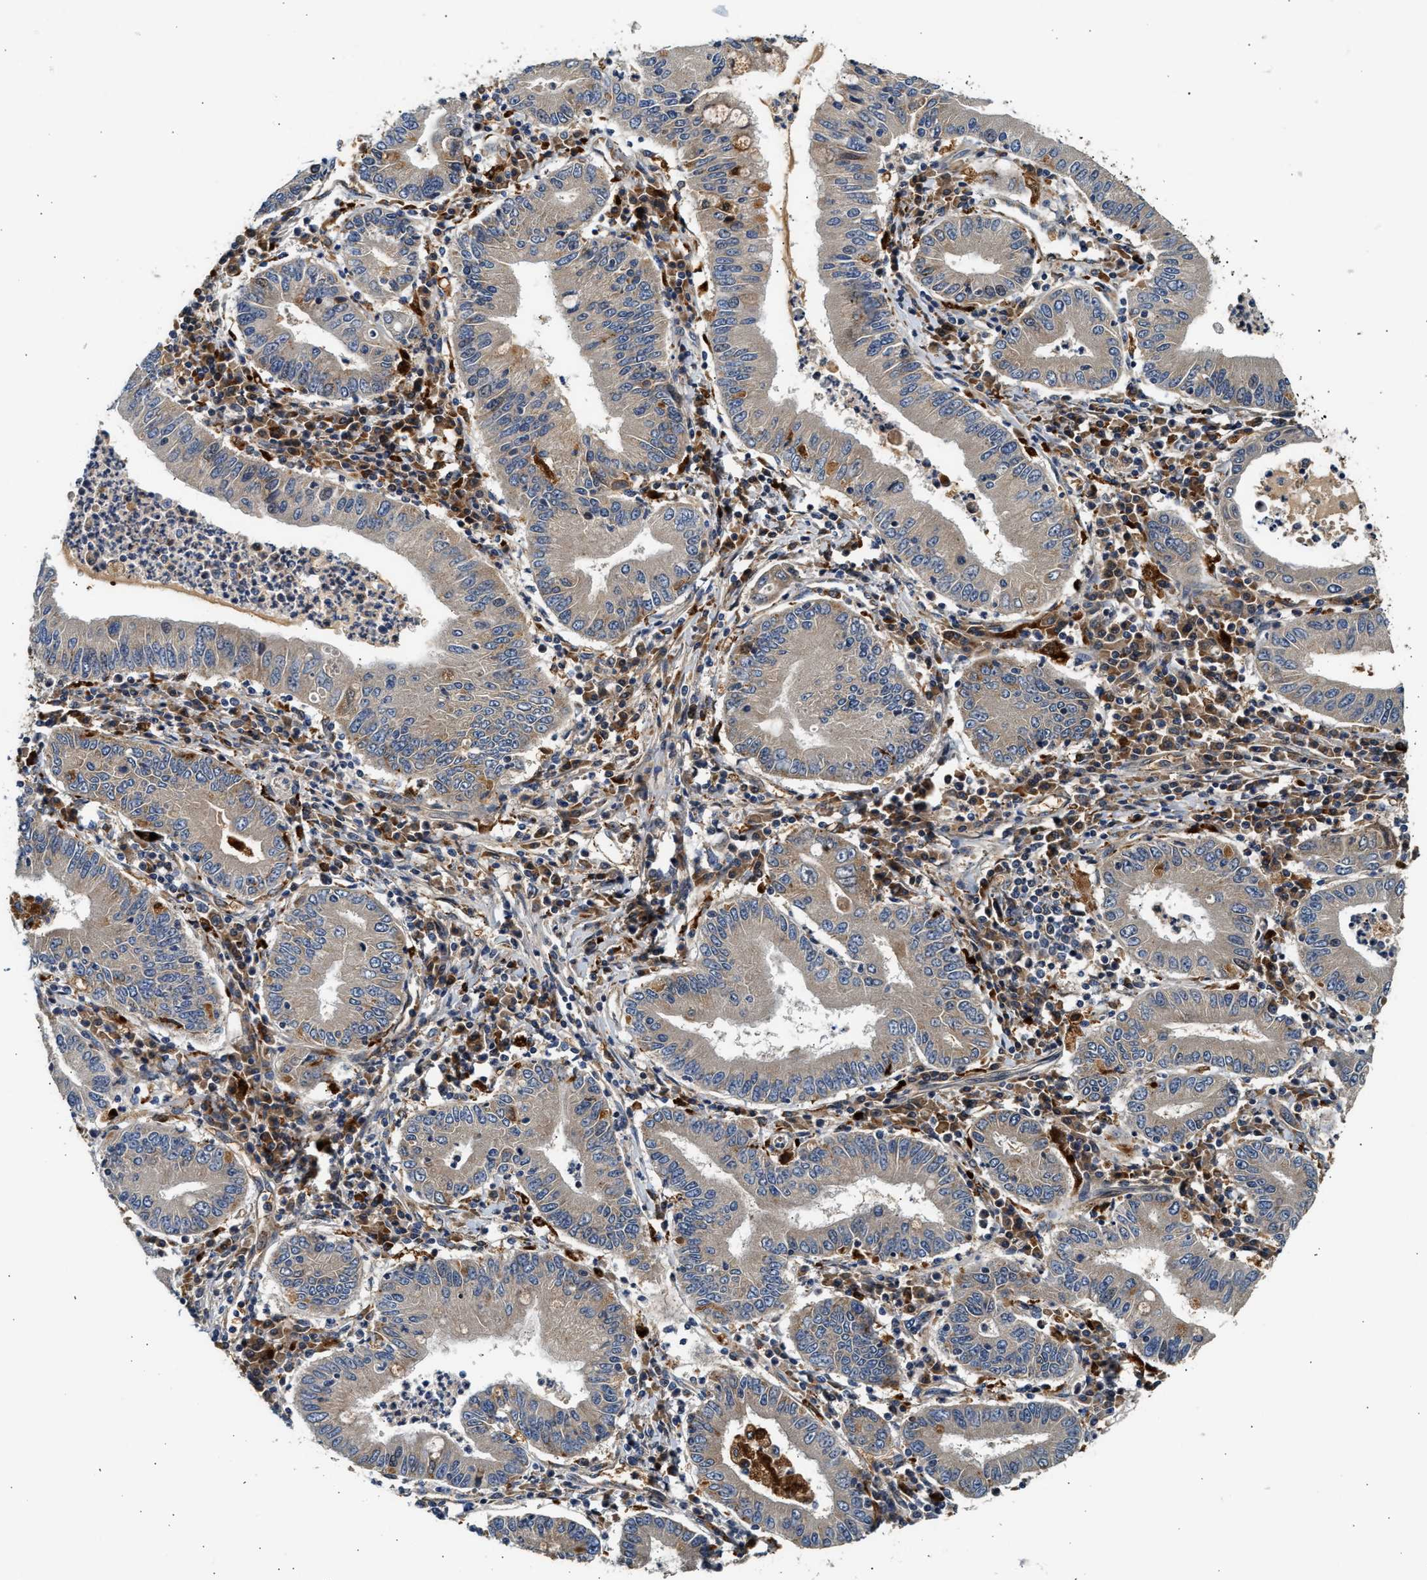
{"staining": {"intensity": "weak", "quantity": ">75%", "location": "cytoplasmic/membranous"}, "tissue": "stomach cancer", "cell_type": "Tumor cells", "image_type": "cancer", "snomed": [{"axis": "morphology", "description": "Normal tissue, NOS"}, {"axis": "morphology", "description": "Adenocarcinoma, NOS"}, {"axis": "topography", "description": "Esophagus"}, {"axis": "topography", "description": "Stomach, upper"}, {"axis": "topography", "description": "Peripheral nerve tissue"}], "caption": "Weak cytoplasmic/membranous protein positivity is present in about >75% of tumor cells in stomach cancer (adenocarcinoma).", "gene": "PLD3", "patient": {"sex": "male", "age": 62}}